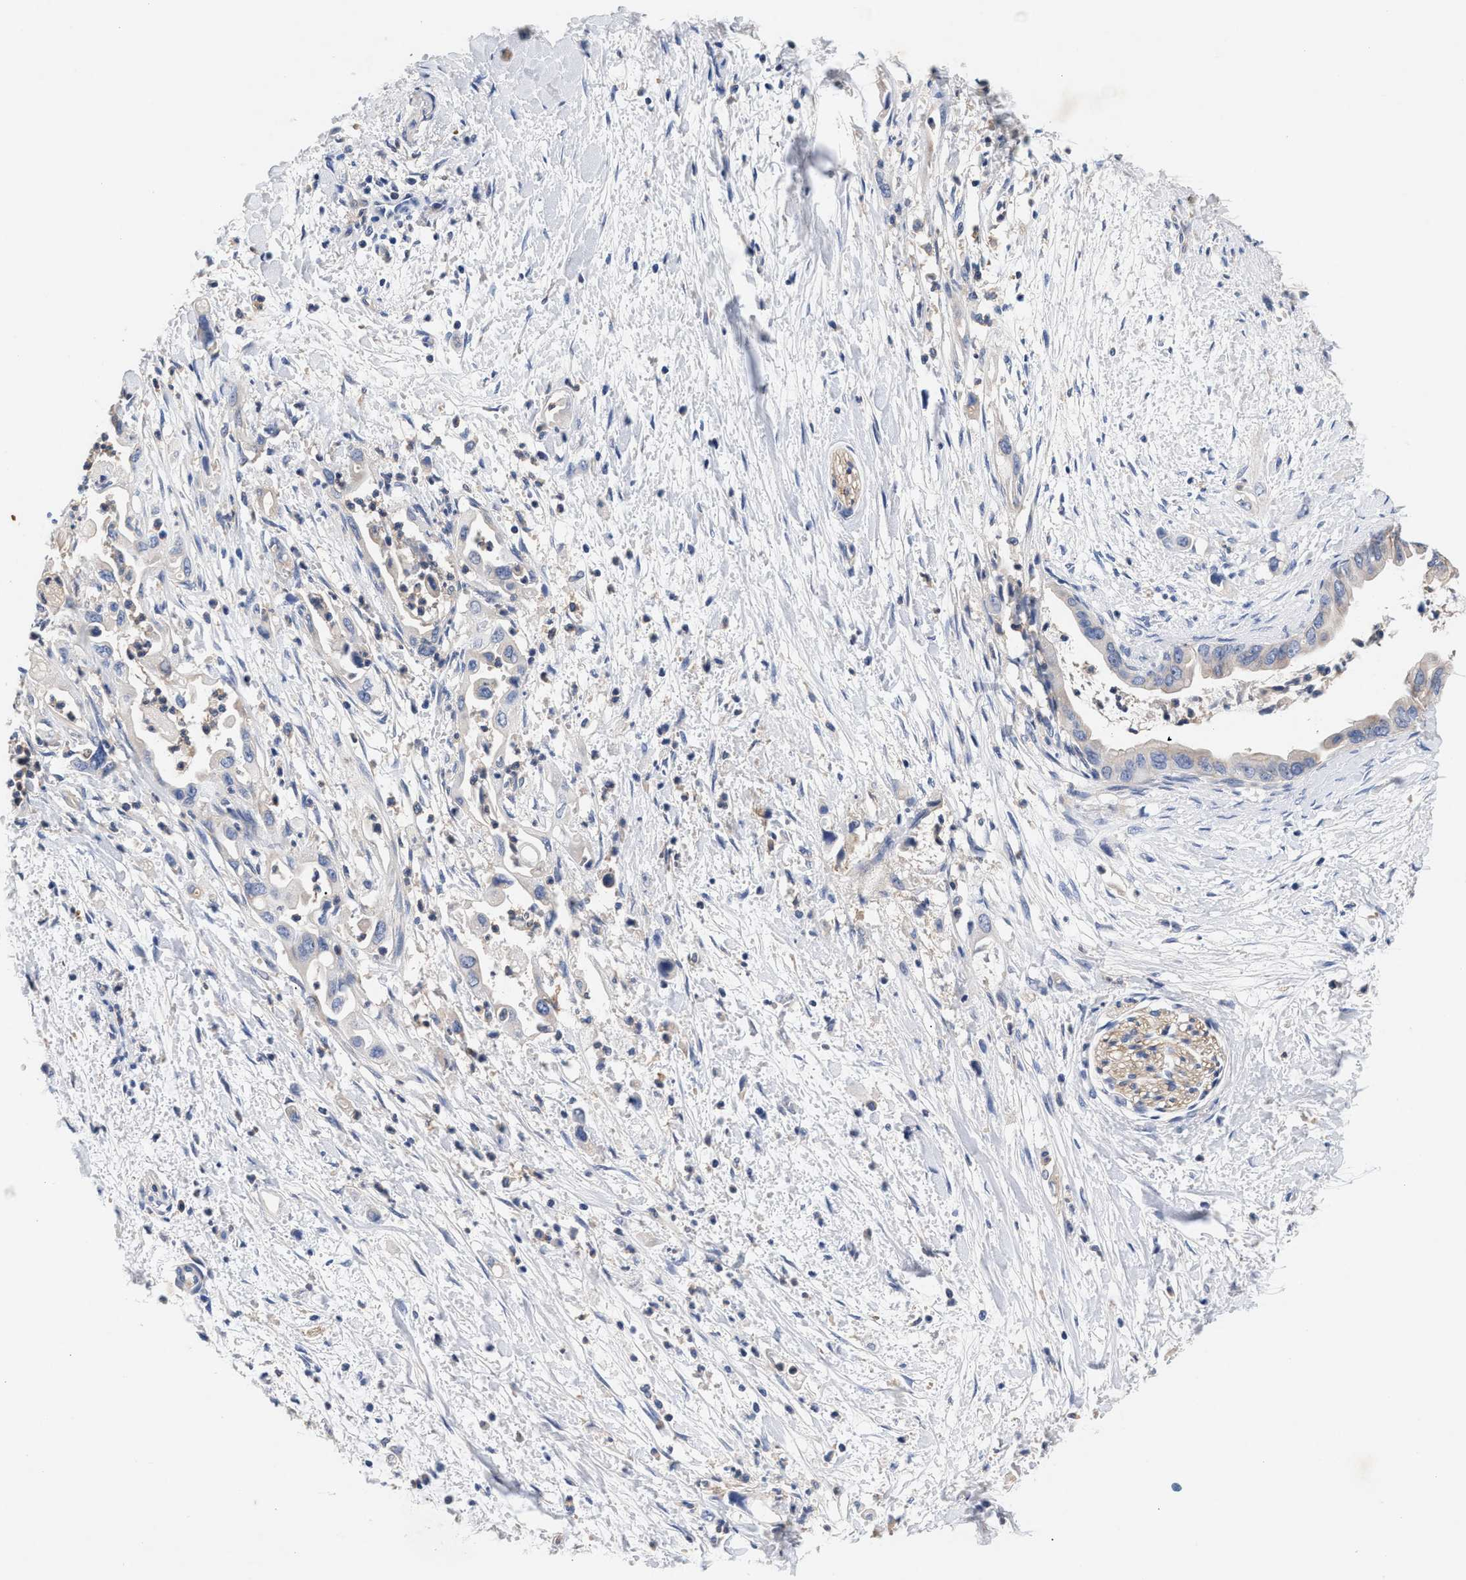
{"staining": {"intensity": "negative", "quantity": "none", "location": "none"}, "tissue": "pancreatic cancer", "cell_type": "Tumor cells", "image_type": "cancer", "snomed": [{"axis": "morphology", "description": "Adenocarcinoma, NOS"}, {"axis": "topography", "description": "Pancreas"}], "caption": "High power microscopy photomicrograph of an IHC histopathology image of adenocarcinoma (pancreatic), revealing no significant staining in tumor cells. The staining is performed using DAB brown chromogen with nuclei counter-stained in using hematoxylin.", "gene": "GNAI3", "patient": {"sex": "male", "age": 55}}